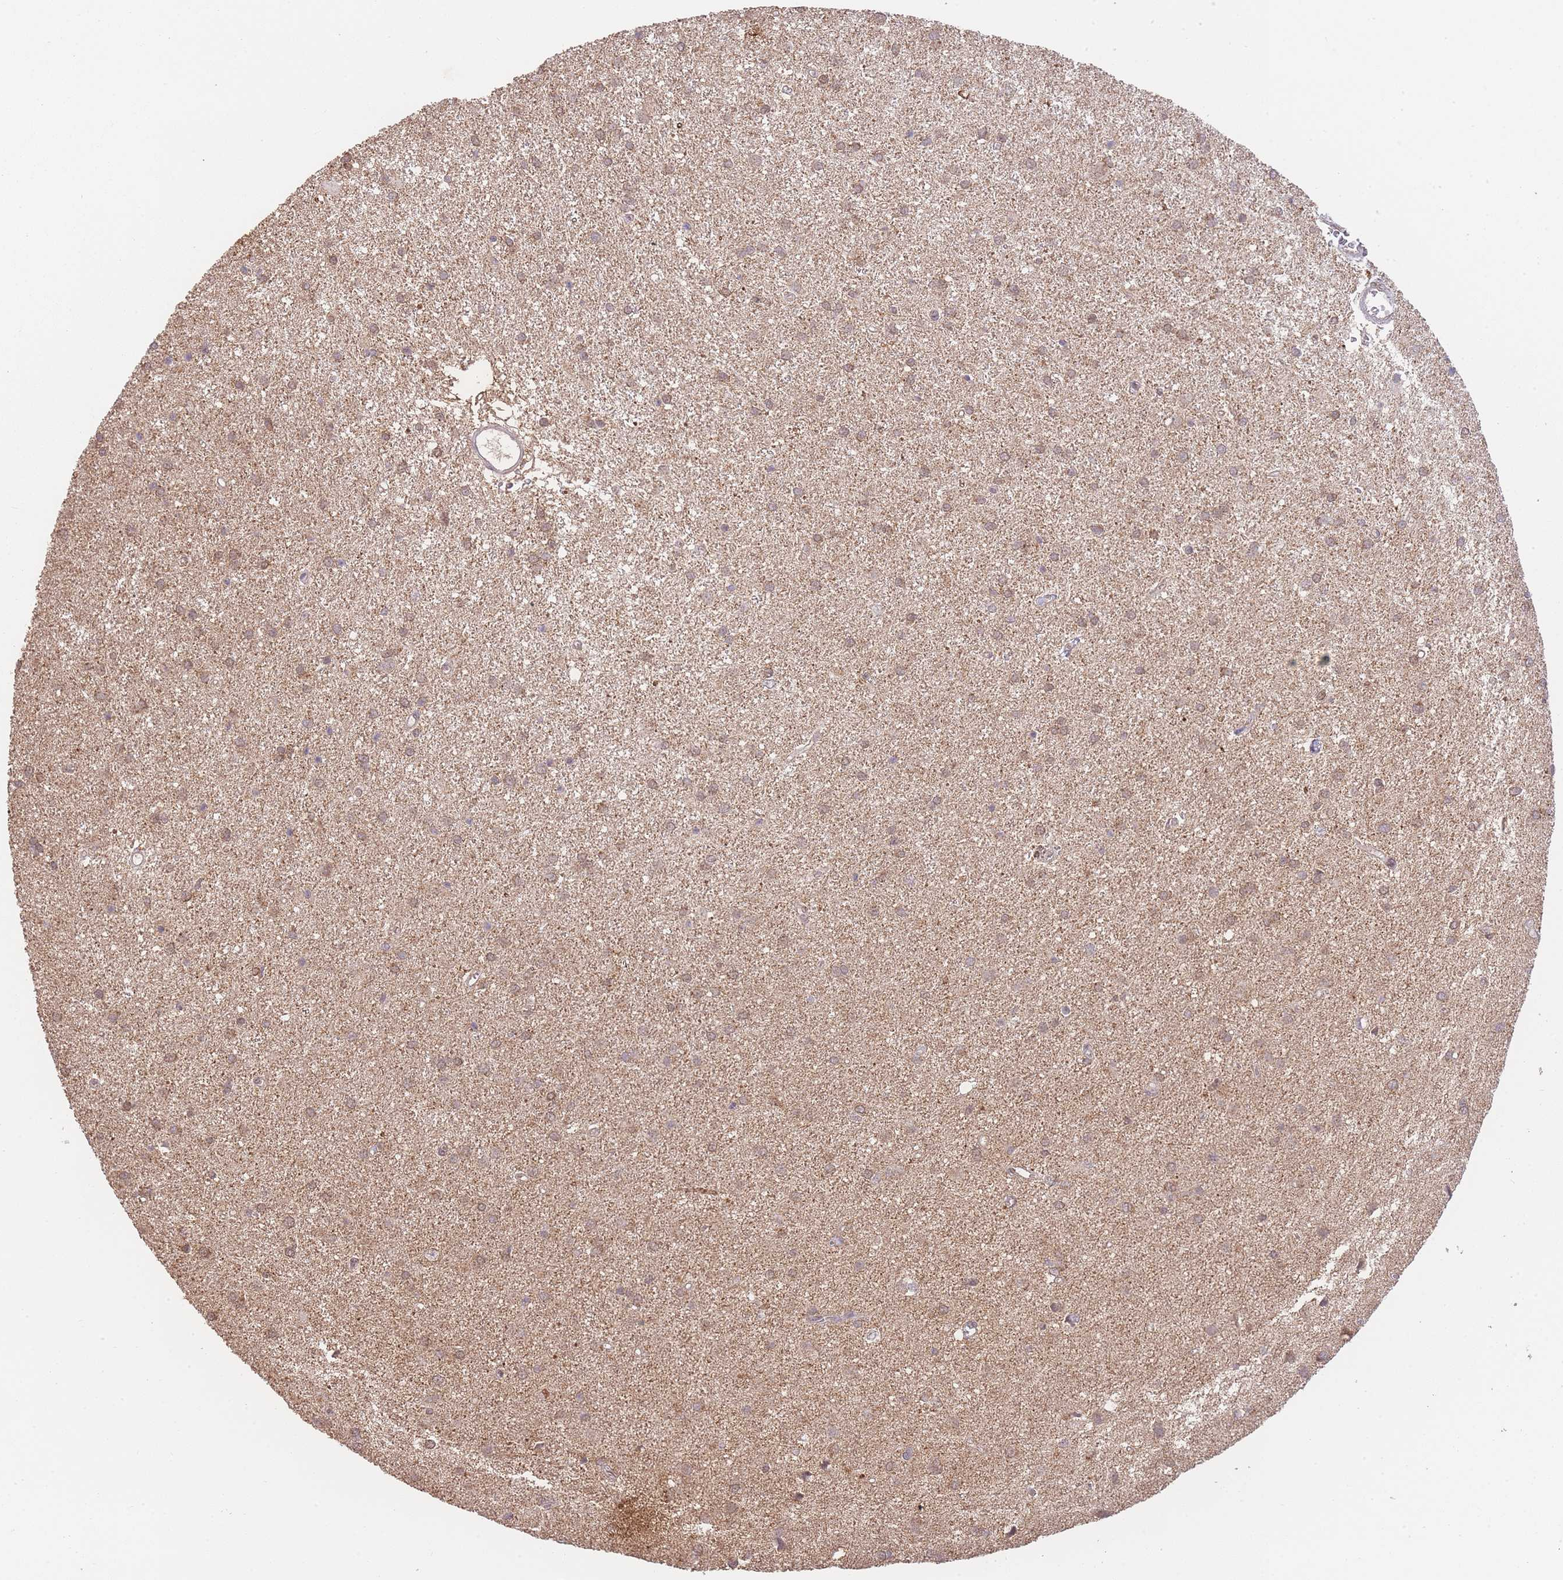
{"staining": {"intensity": "weak", "quantity": "25%-75%", "location": "cytoplasmic/membranous"}, "tissue": "glioma", "cell_type": "Tumor cells", "image_type": "cancer", "snomed": [{"axis": "morphology", "description": "Glioma, malignant, High grade"}, {"axis": "topography", "description": "Brain"}], "caption": "IHC image of neoplastic tissue: malignant glioma (high-grade) stained using immunohistochemistry displays low levels of weak protein expression localized specifically in the cytoplasmic/membranous of tumor cells, appearing as a cytoplasmic/membranous brown color.", "gene": "RNF144B", "patient": {"sex": "female", "age": 50}}